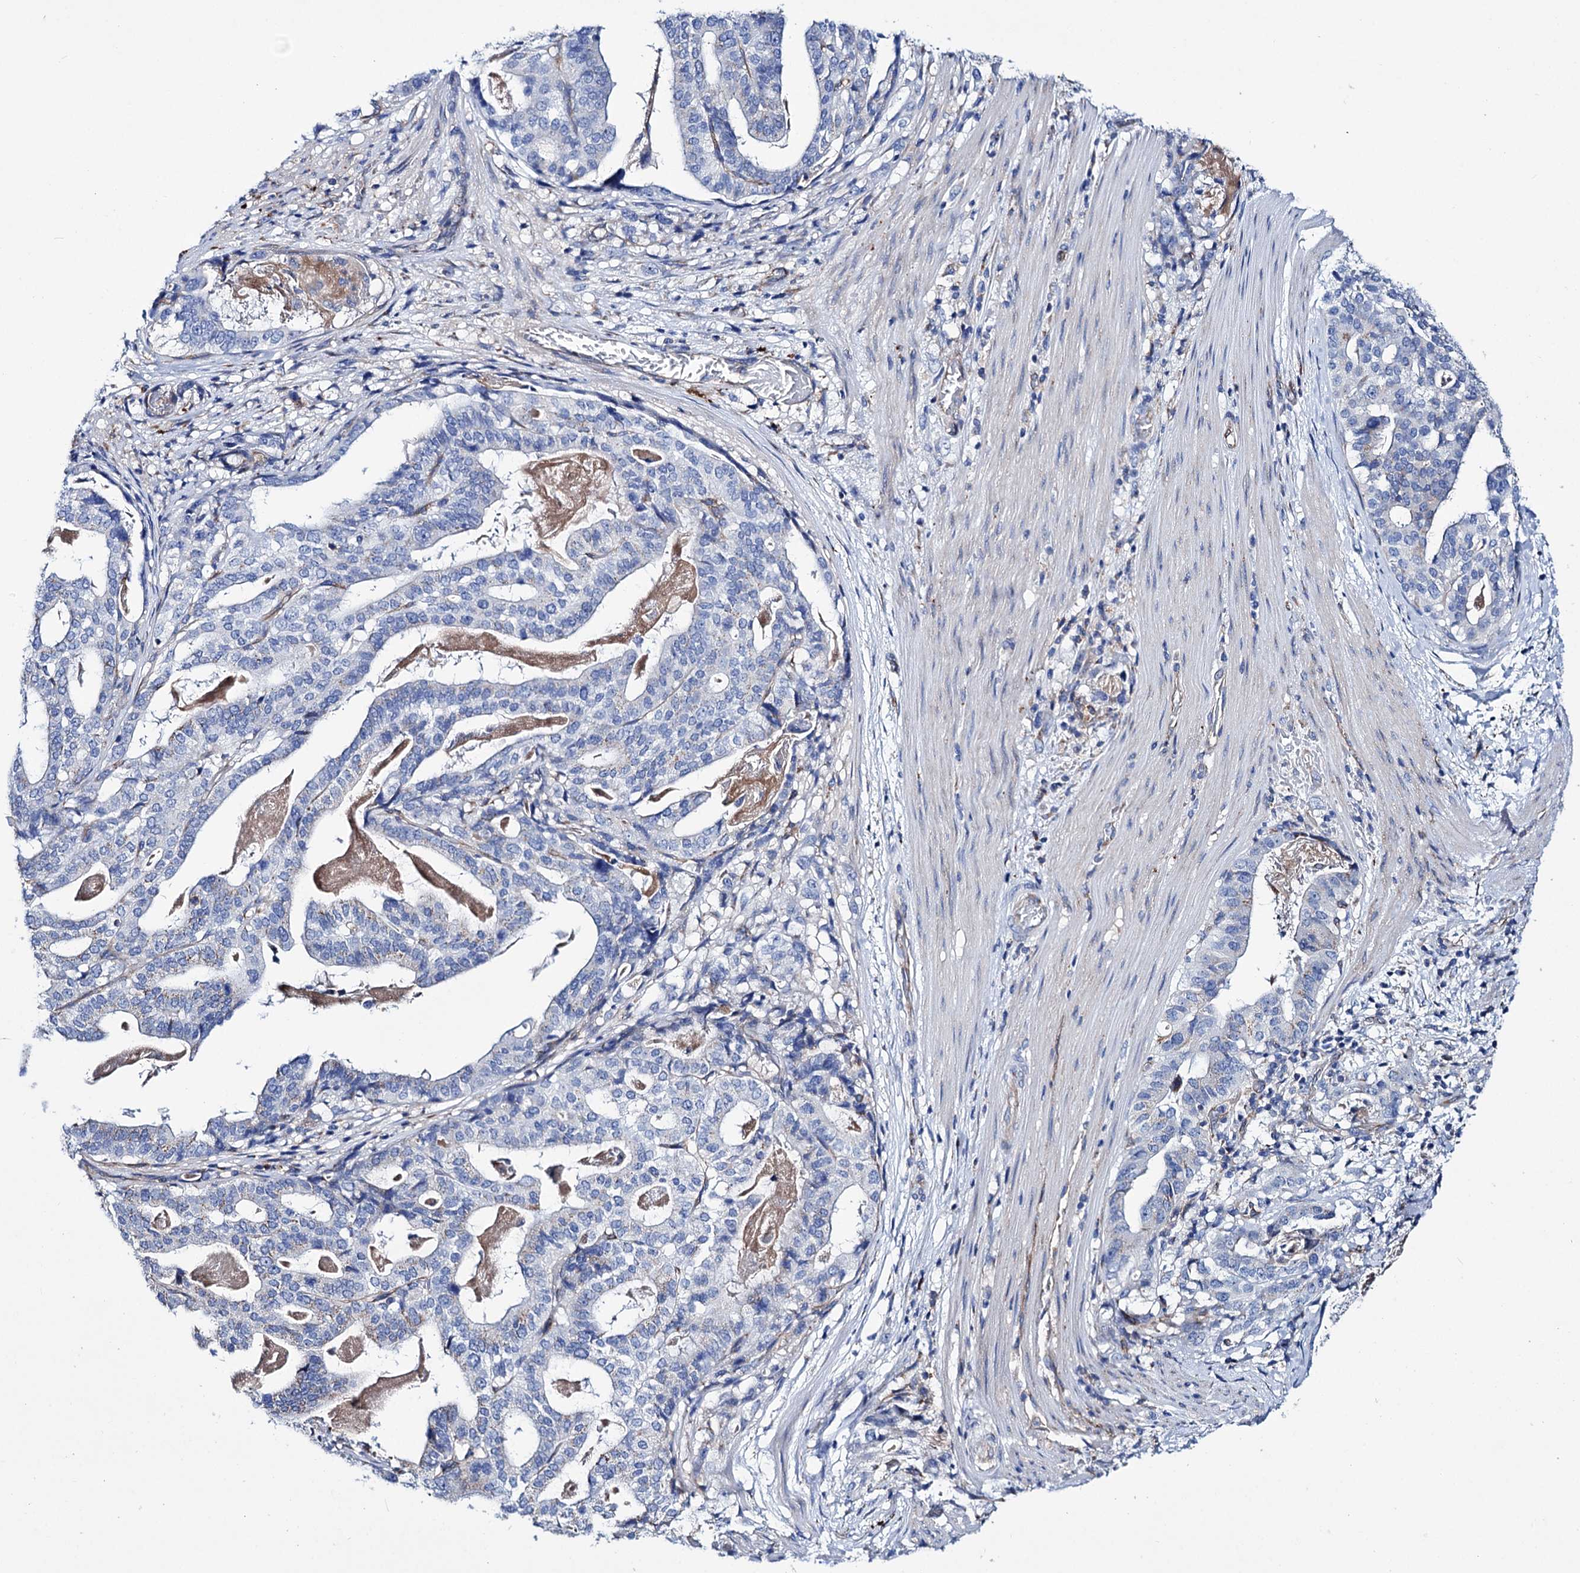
{"staining": {"intensity": "negative", "quantity": "none", "location": "none"}, "tissue": "stomach cancer", "cell_type": "Tumor cells", "image_type": "cancer", "snomed": [{"axis": "morphology", "description": "Adenocarcinoma, NOS"}, {"axis": "topography", "description": "Stomach"}], "caption": "A photomicrograph of human adenocarcinoma (stomach) is negative for staining in tumor cells.", "gene": "SCPEP1", "patient": {"sex": "male", "age": 48}}